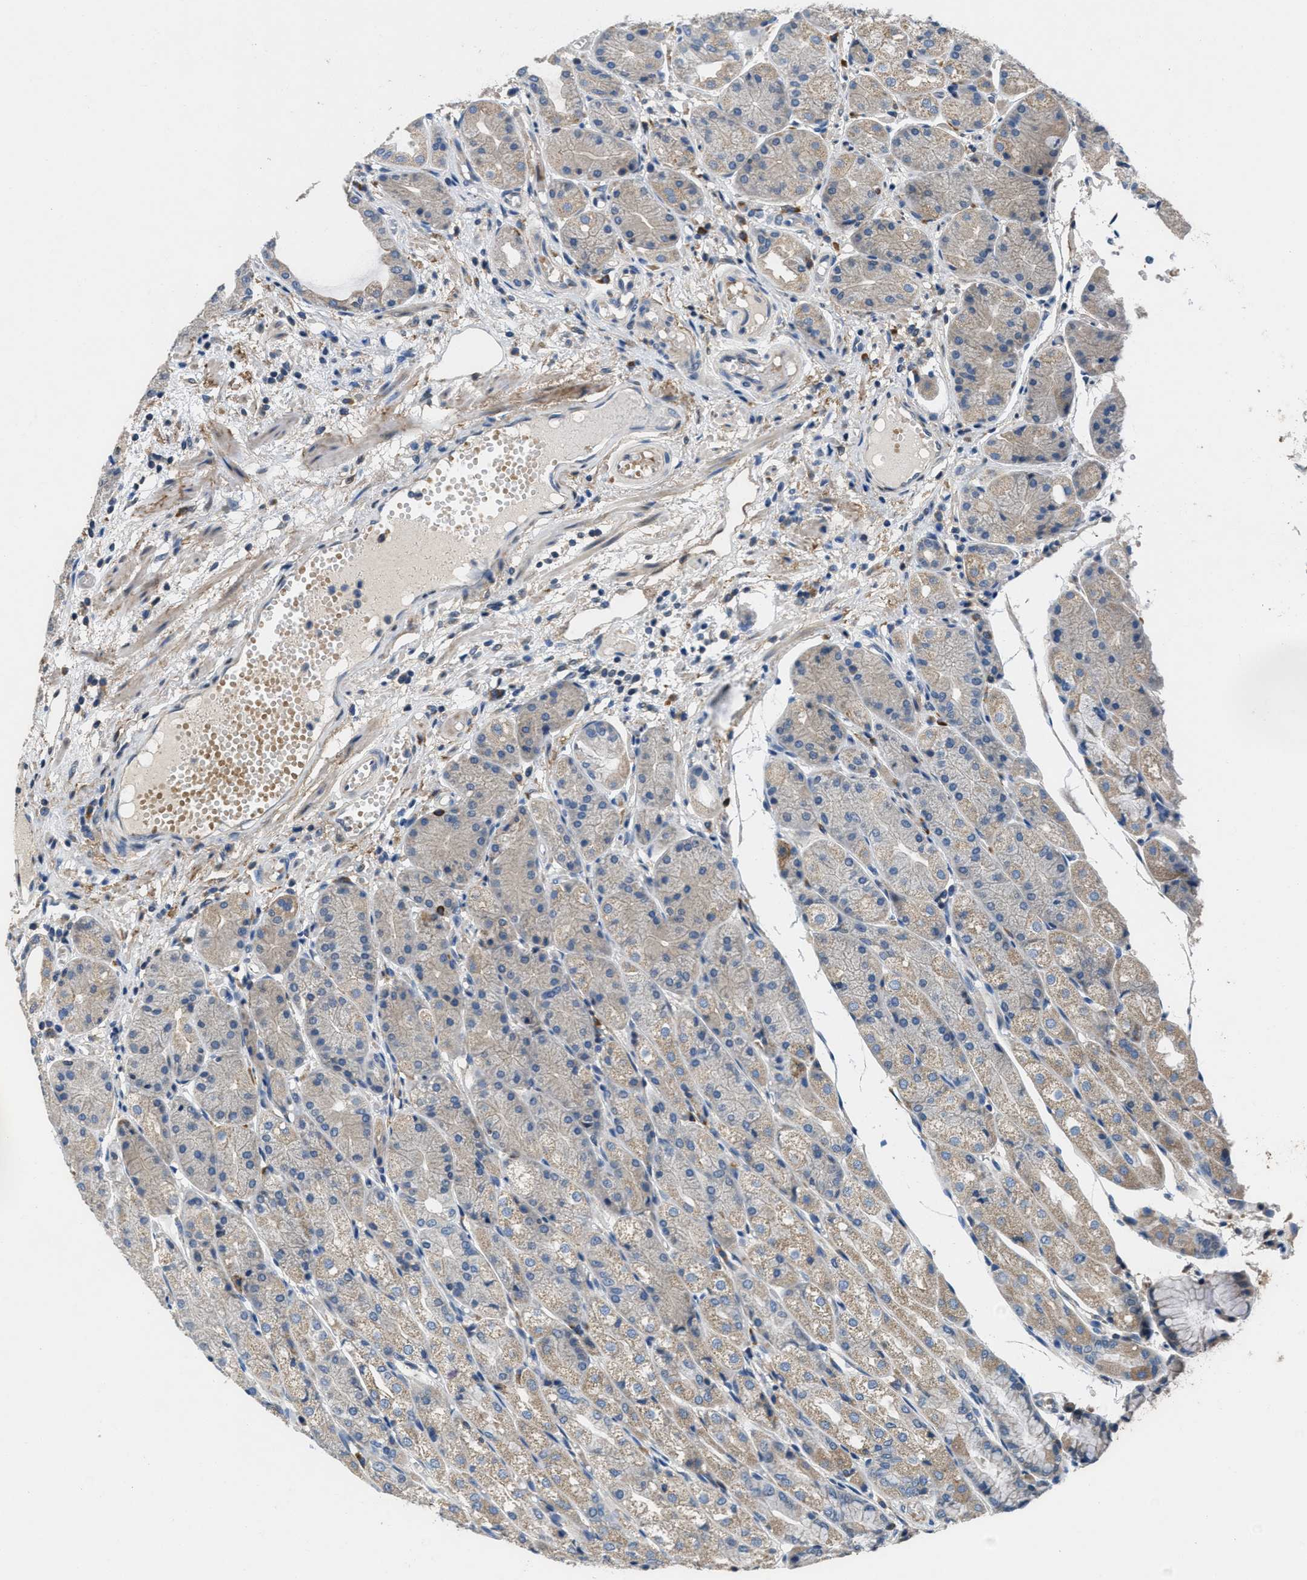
{"staining": {"intensity": "moderate", "quantity": "25%-75%", "location": "cytoplasmic/membranous"}, "tissue": "stomach", "cell_type": "Glandular cells", "image_type": "normal", "snomed": [{"axis": "morphology", "description": "Normal tissue, NOS"}, {"axis": "topography", "description": "Stomach, upper"}], "caption": "Immunohistochemistry (IHC) image of normal stomach stained for a protein (brown), which demonstrates medium levels of moderate cytoplasmic/membranous staining in approximately 25%-75% of glandular cells.", "gene": "DGKE", "patient": {"sex": "male", "age": 72}}